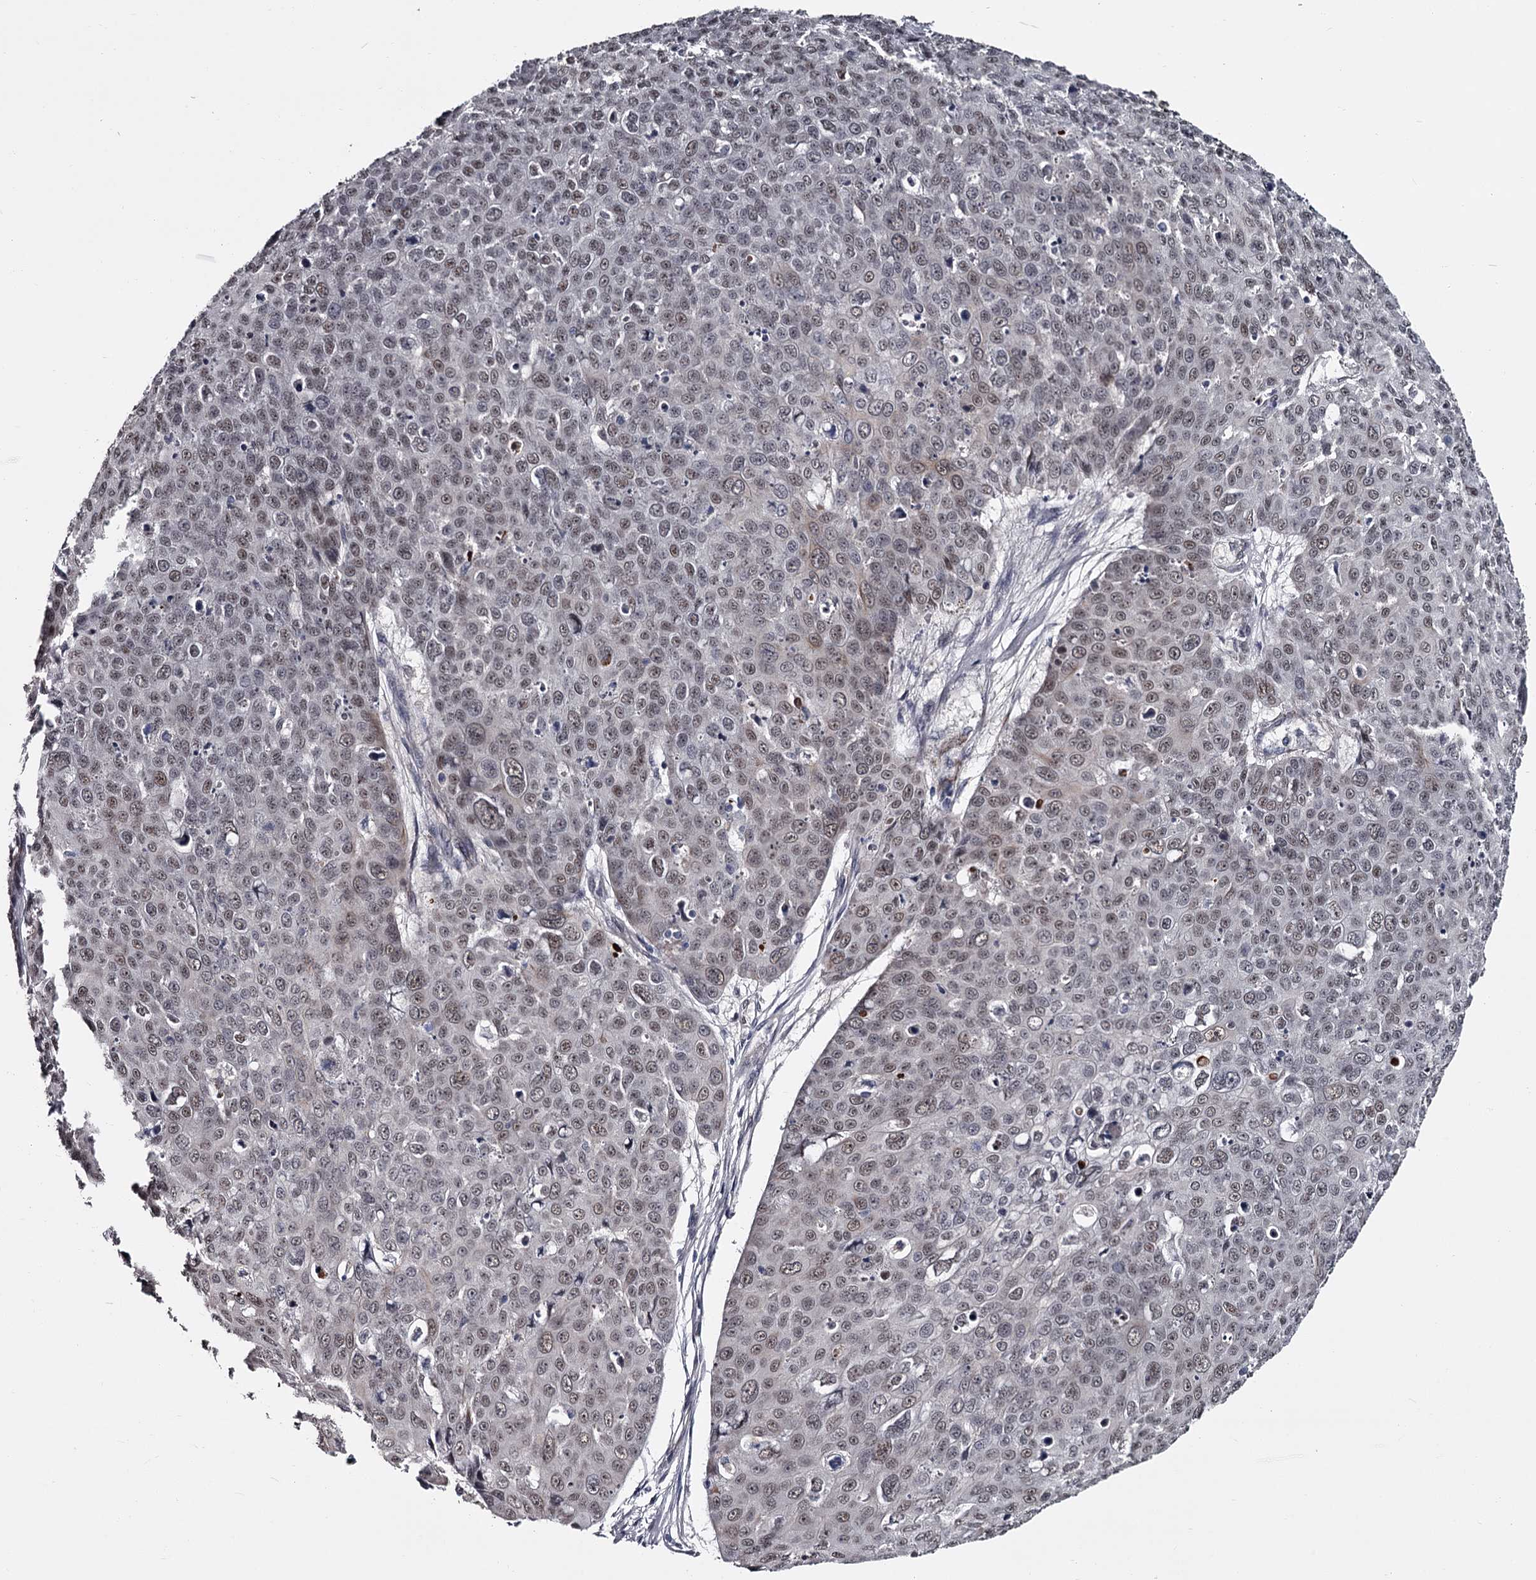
{"staining": {"intensity": "weak", "quantity": ">75%", "location": "nuclear"}, "tissue": "skin cancer", "cell_type": "Tumor cells", "image_type": "cancer", "snomed": [{"axis": "morphology", "description": "Squamous cell carcinoma, NOS"}, {"axis": "topography", "description": "Skin"}], "caption": "Immunohistochemistry (DAB) staining of human skin cancer (squamous cell carcinoma) demonstrates weak nuclear protein staining in approximately >75% of tumor cells. Using DAB (3,3'-diaminobenzidine) (brown) and hematoxylin (blue) stains, captured at high magnification using brightfield microscopy.", "gene": "PRPF40B", "patient": {"sex": "male", "age": 71}}